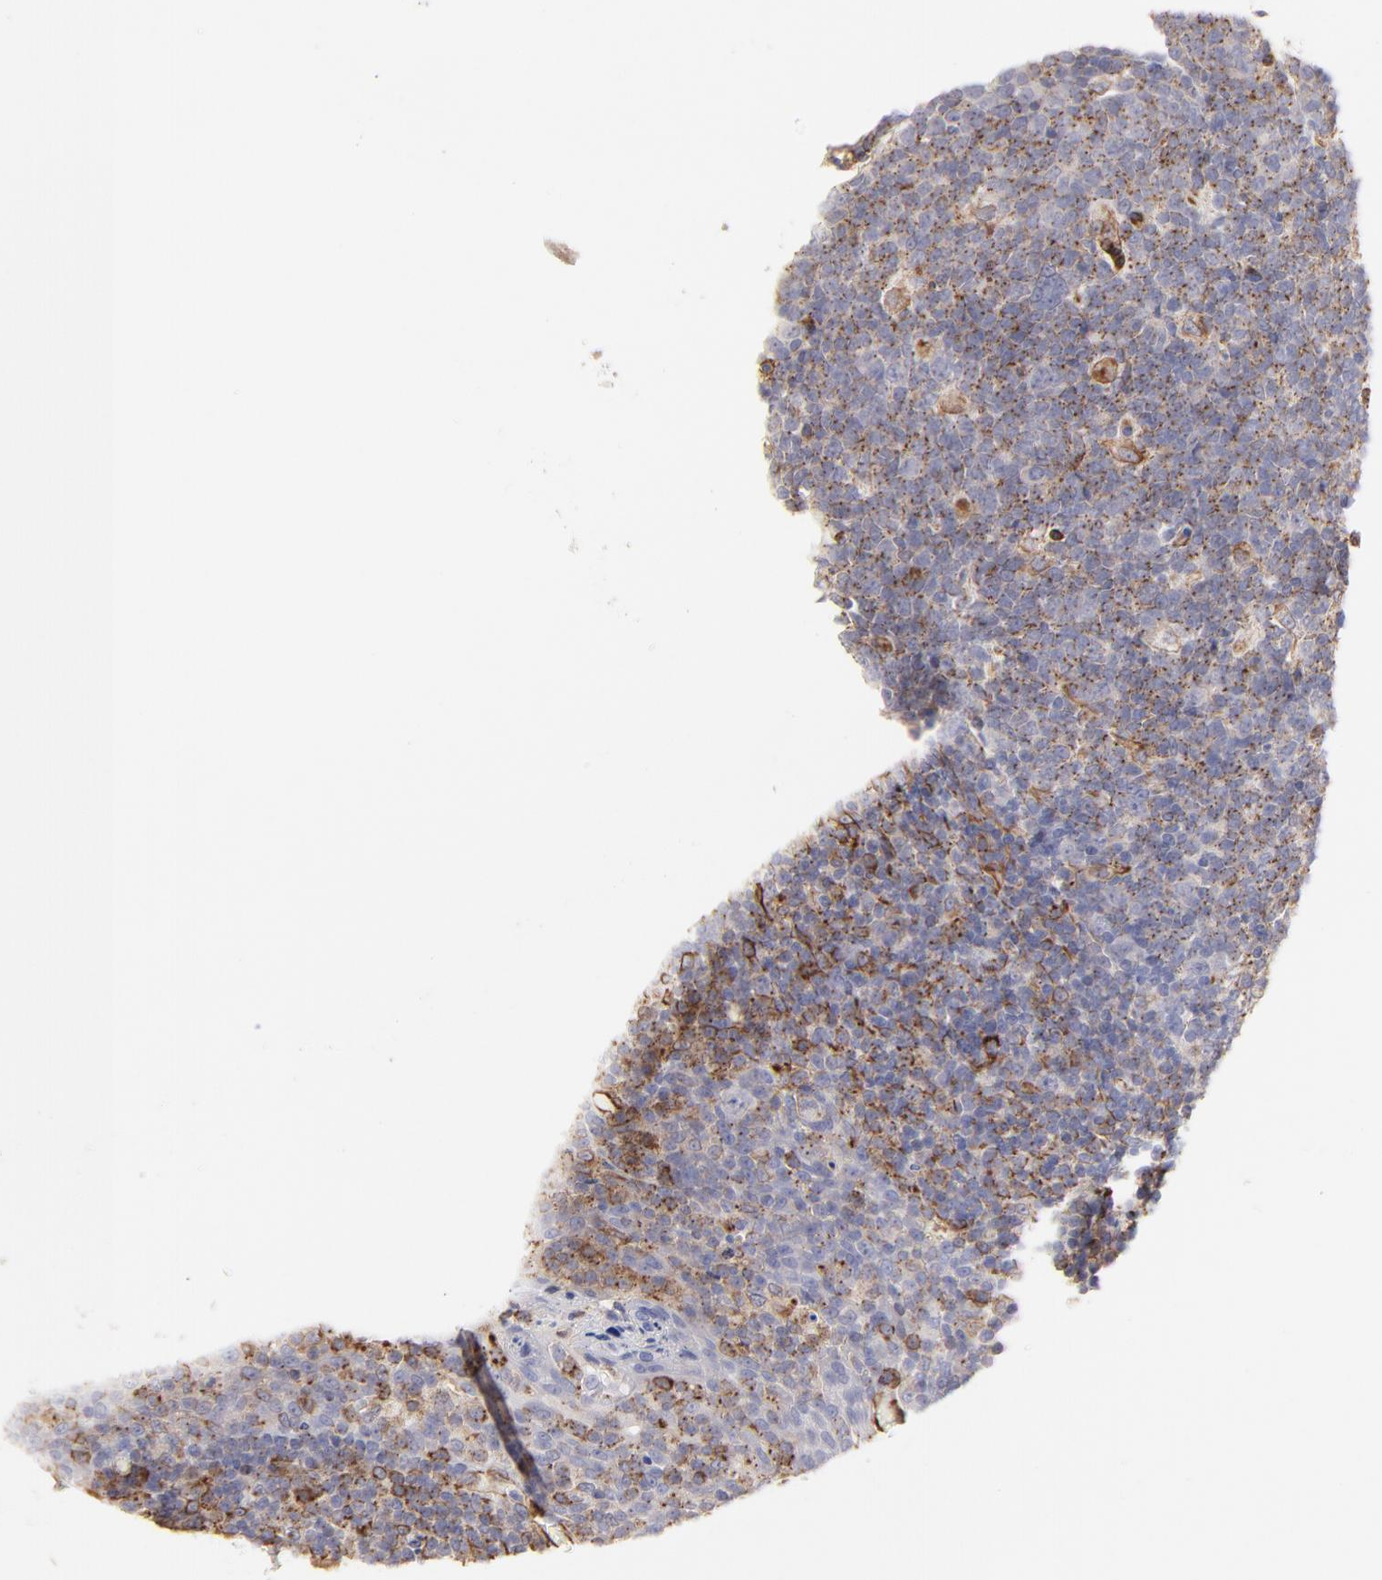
{"staining": {"intensity": "moderate", "quantity": "25%-75%", "location": "cytoplasmic/membranous"}, "tissue": "tonsil", "cell_type": "Germinal center cells", "image_type": "normal", "snomed": [{"axis": "morphology", "description": "Normal tissue, NOS"}, {"axis": "topography", "description": "Tonsil"}], "caption": "Immunohistochemistry image of benign human tonsil stained for a protein (brown), which reveals medium levels of moderate cytoplasmic/membranous positivity in about 25%-75% of germinal center cells.", "gene": "COX8C", "patient": {"sex": "male", "age": 17}}